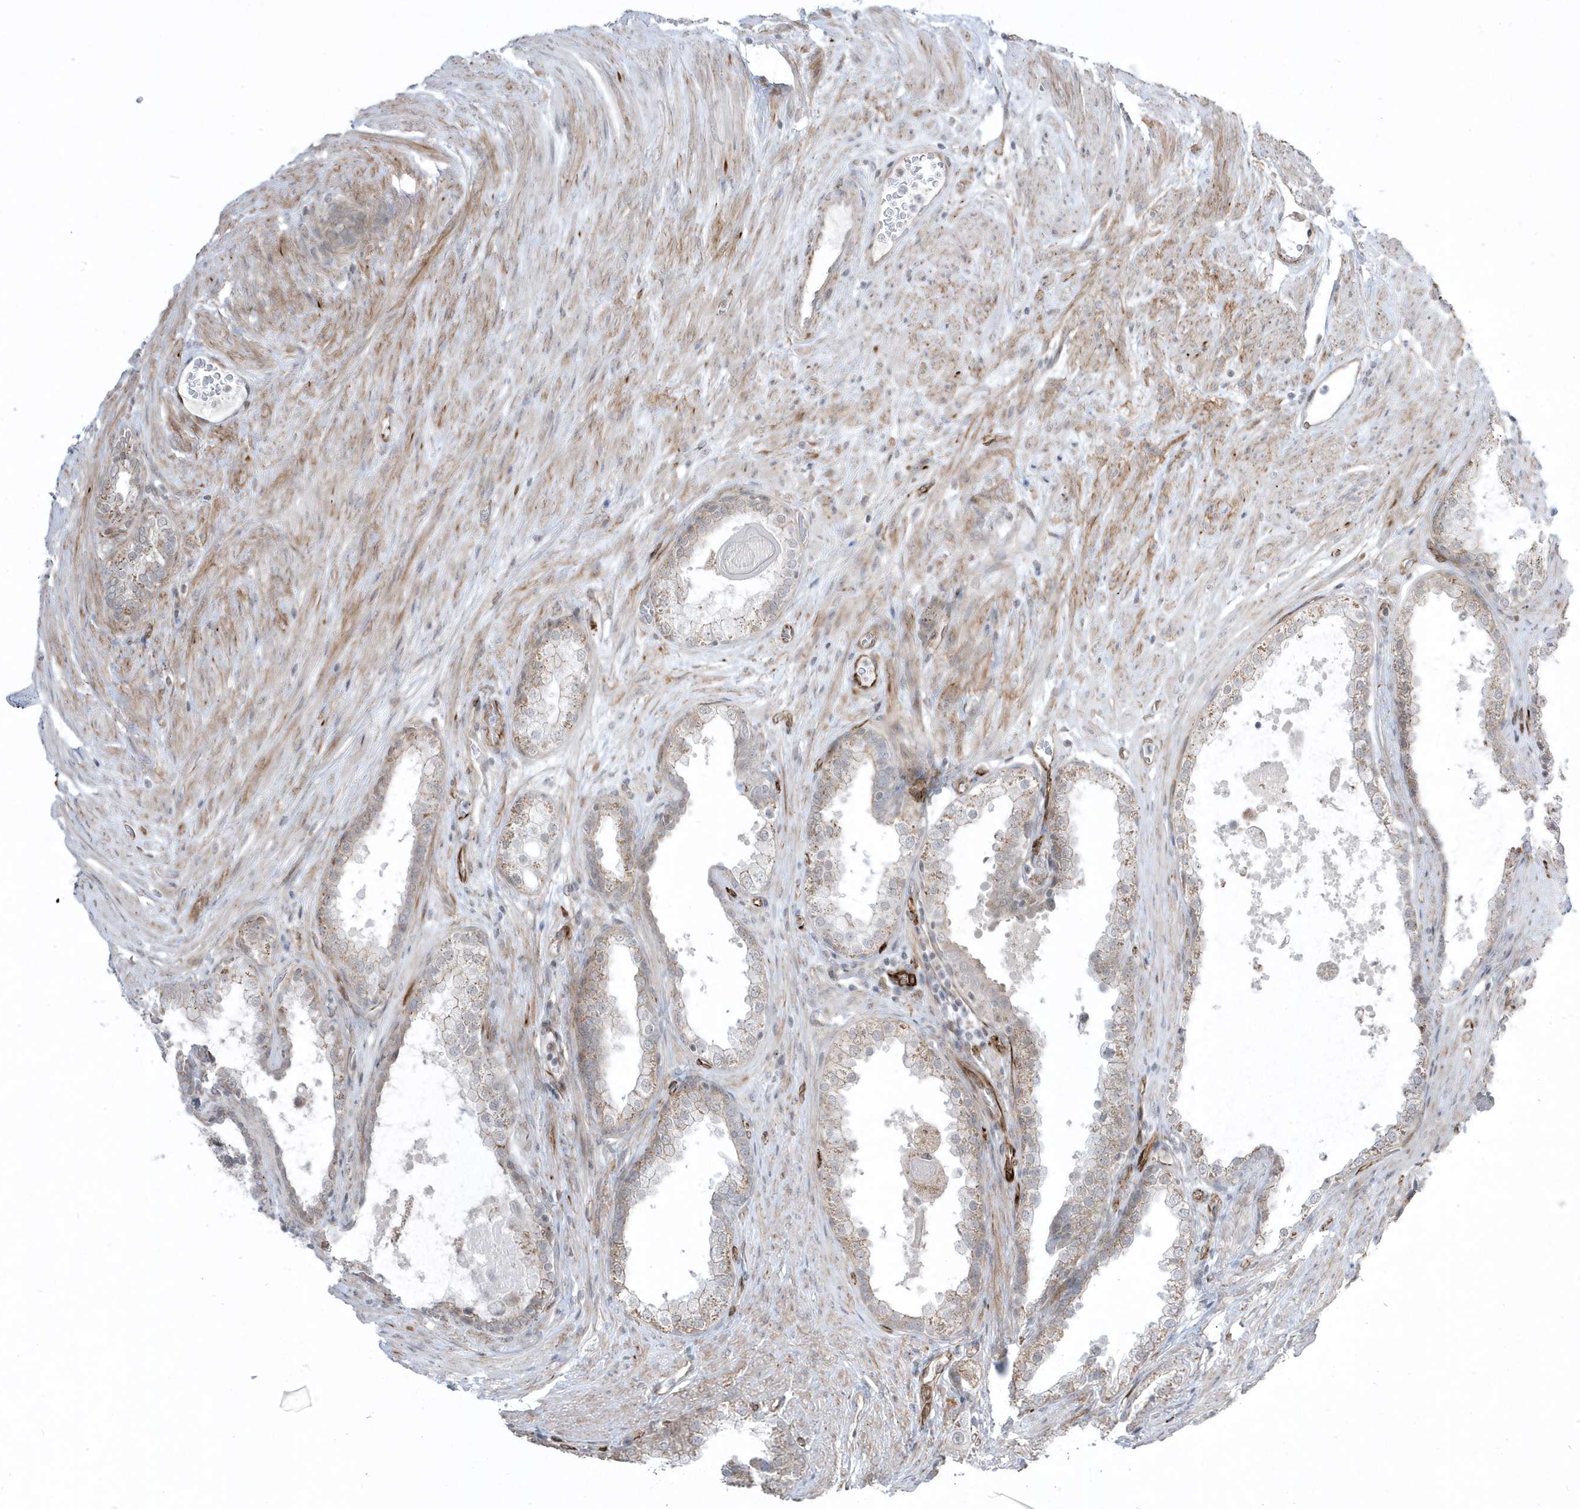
{"staining": {"intensity": "moderate", "quantity": "<25%", "location": "cytoplasmic/membranous"}, "tissue": "prostate cancer", "cell_type": "Tumor cells", "image_type": "cancer", "snomed": [{"axis": "morphology", "description": "Adenocarcinoma, High grade"}, {"axis": "topography", "description": "Prostate"}], "caption": "Prostate high-grade adenocarcinoma stained with a brown dye demonstrates moderate cytoplasmic/membranous positive positivity in approximately <25% of tumor cells.", "gene": "ADAMTSL3", "patient": {"sex": "male", "age": 70}}